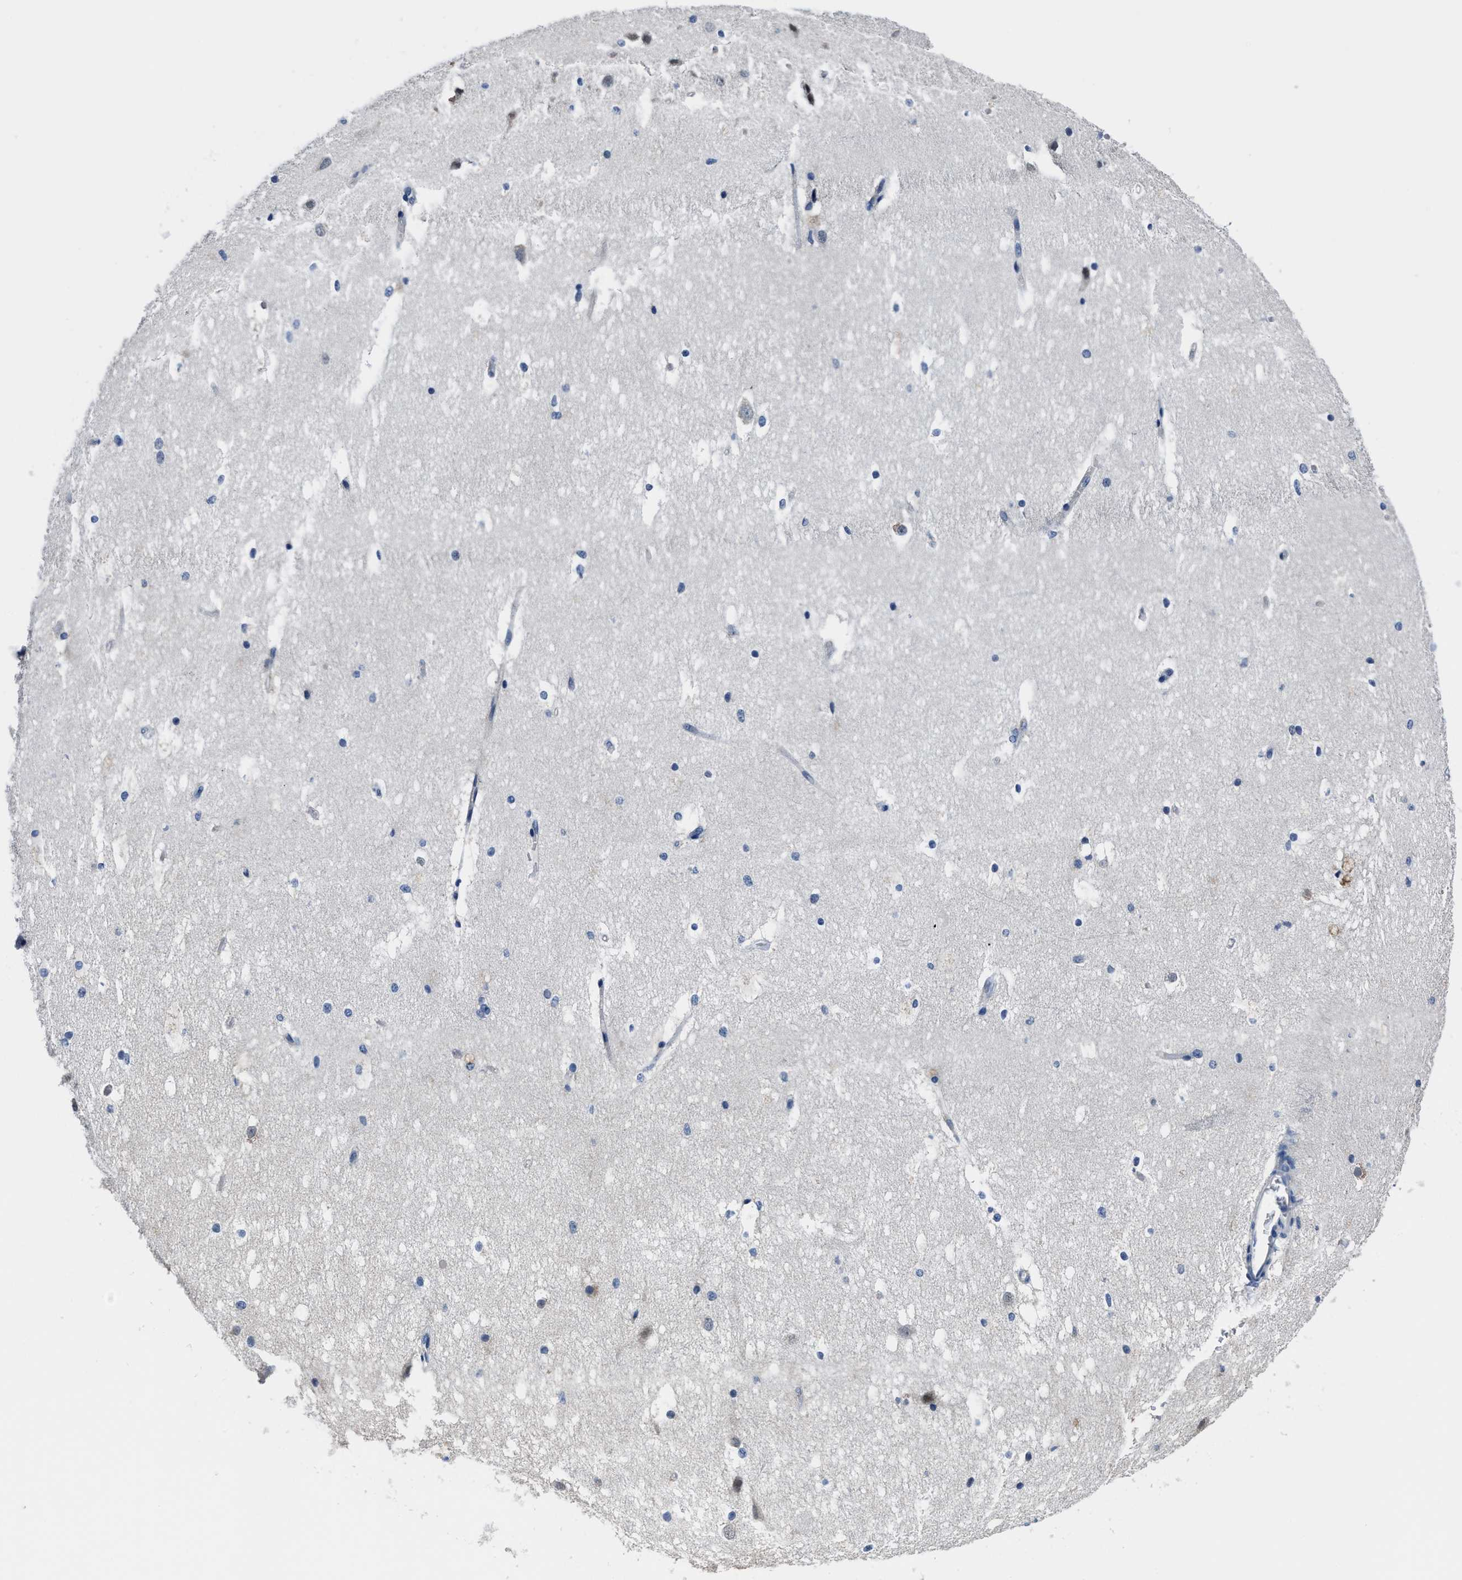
{"staining": {"intensity": "negative", "quantity": "none", "location": "none"}, "tissue": "hippocampus", "cell_type": "Glial cells", "image_type": "normal", "snomed": [{"axis": "morphology", "description": "Normal tissue, NOS"}, {"axis": "topography", "description": "Hippocampus"}], "caption": "IHC micrograph of normal hippocampus stained for a protein (brown), which exhibits no expression in glial cells. (Immunohistochemistry (ihc), brightfield microscopy, high magnification).", "gene": "GHITM", "patient": {"sex": "female", "age": 19}}